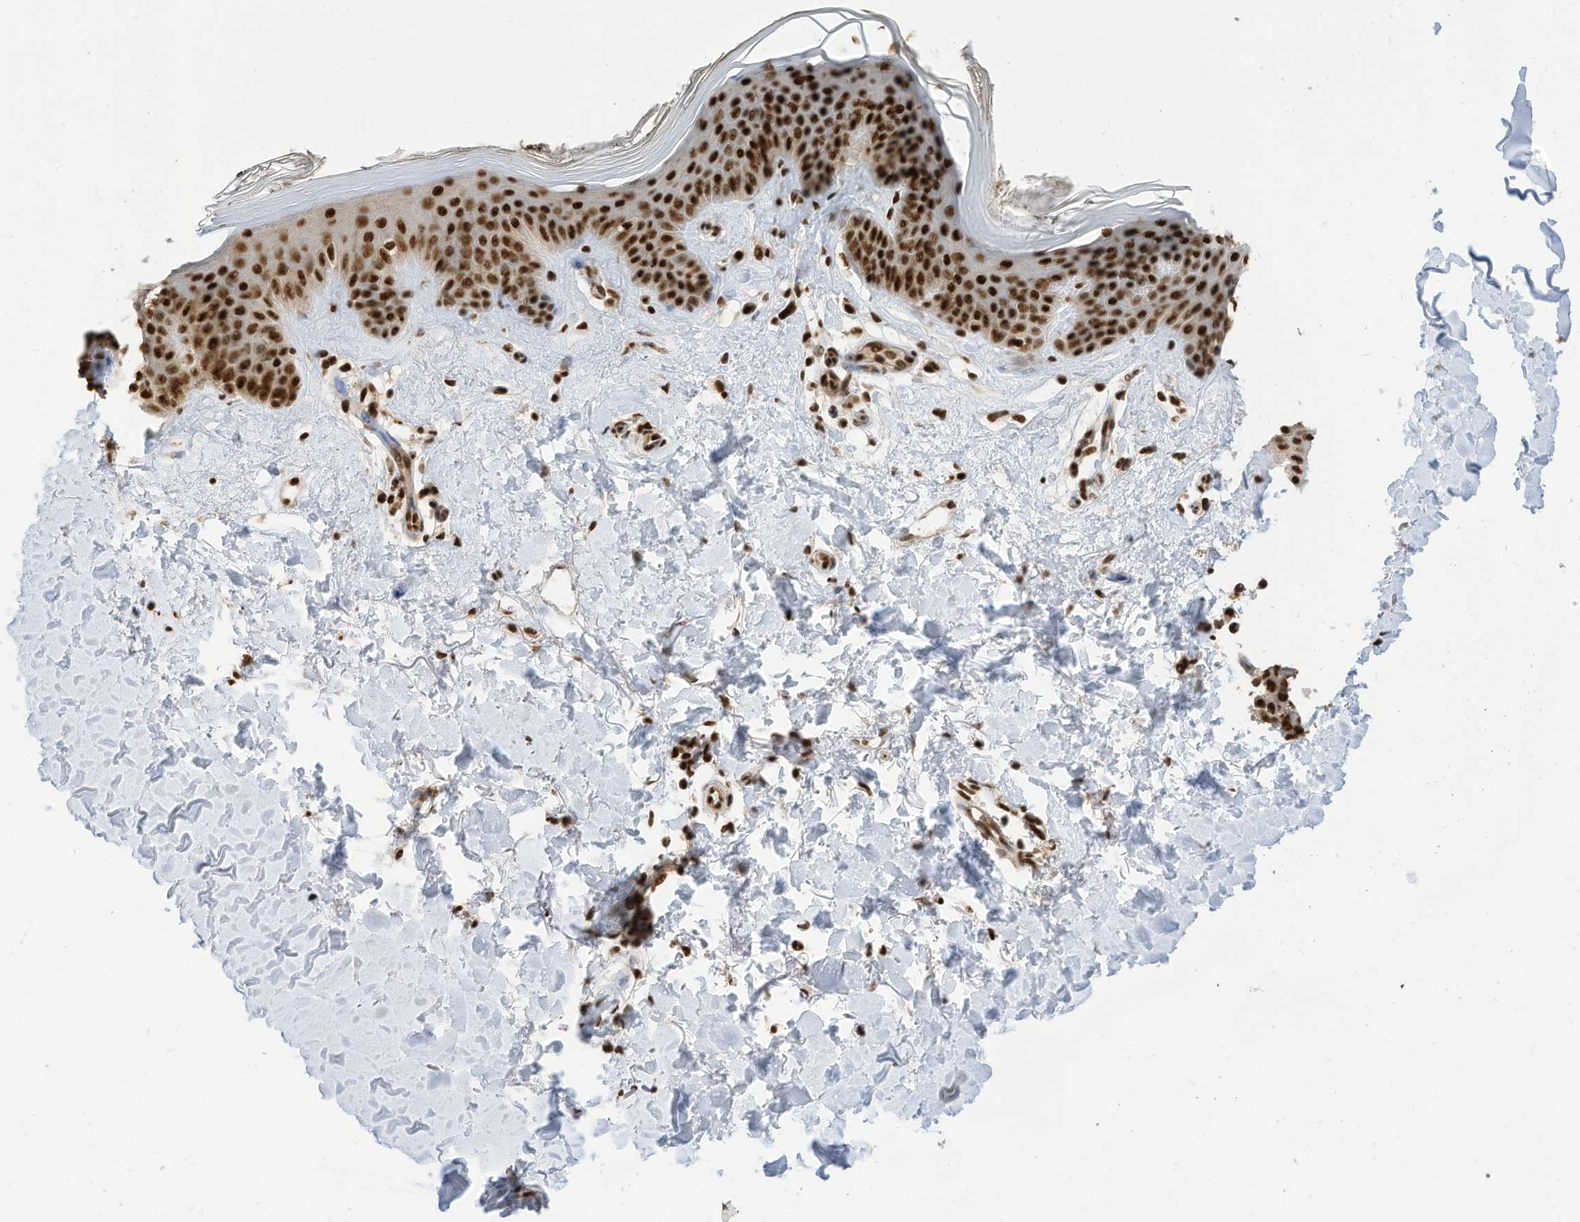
{"staining": {"intensity": "strong", "quantity": ">75%", "location": "nuclear"}, "tissue": "skin", "cell_type": "Fibroblasts", "image_type": "normal", "snomed": [{"axis": "morphology", "description": "Normal tissue, NOS"}, {"axis": "topography", "description": "Skin"}], "caption": "High-magnification brightfield microscopy of normal skin stained with DAB (3,3'-diaminobenzidine) (brown) and counterstained with hematoxylin (blue). fibroblasts exhibit strong nuclear positivity is seen in about>75% of cells. The staining was performed using DAB (3,3'-diaminobenzidine), with brown indicating positive protein expression. Nuclei are stained blue with hematoxylin.", "gene": "SF3A3", "patient": {"sex": "female", "age": 64}}